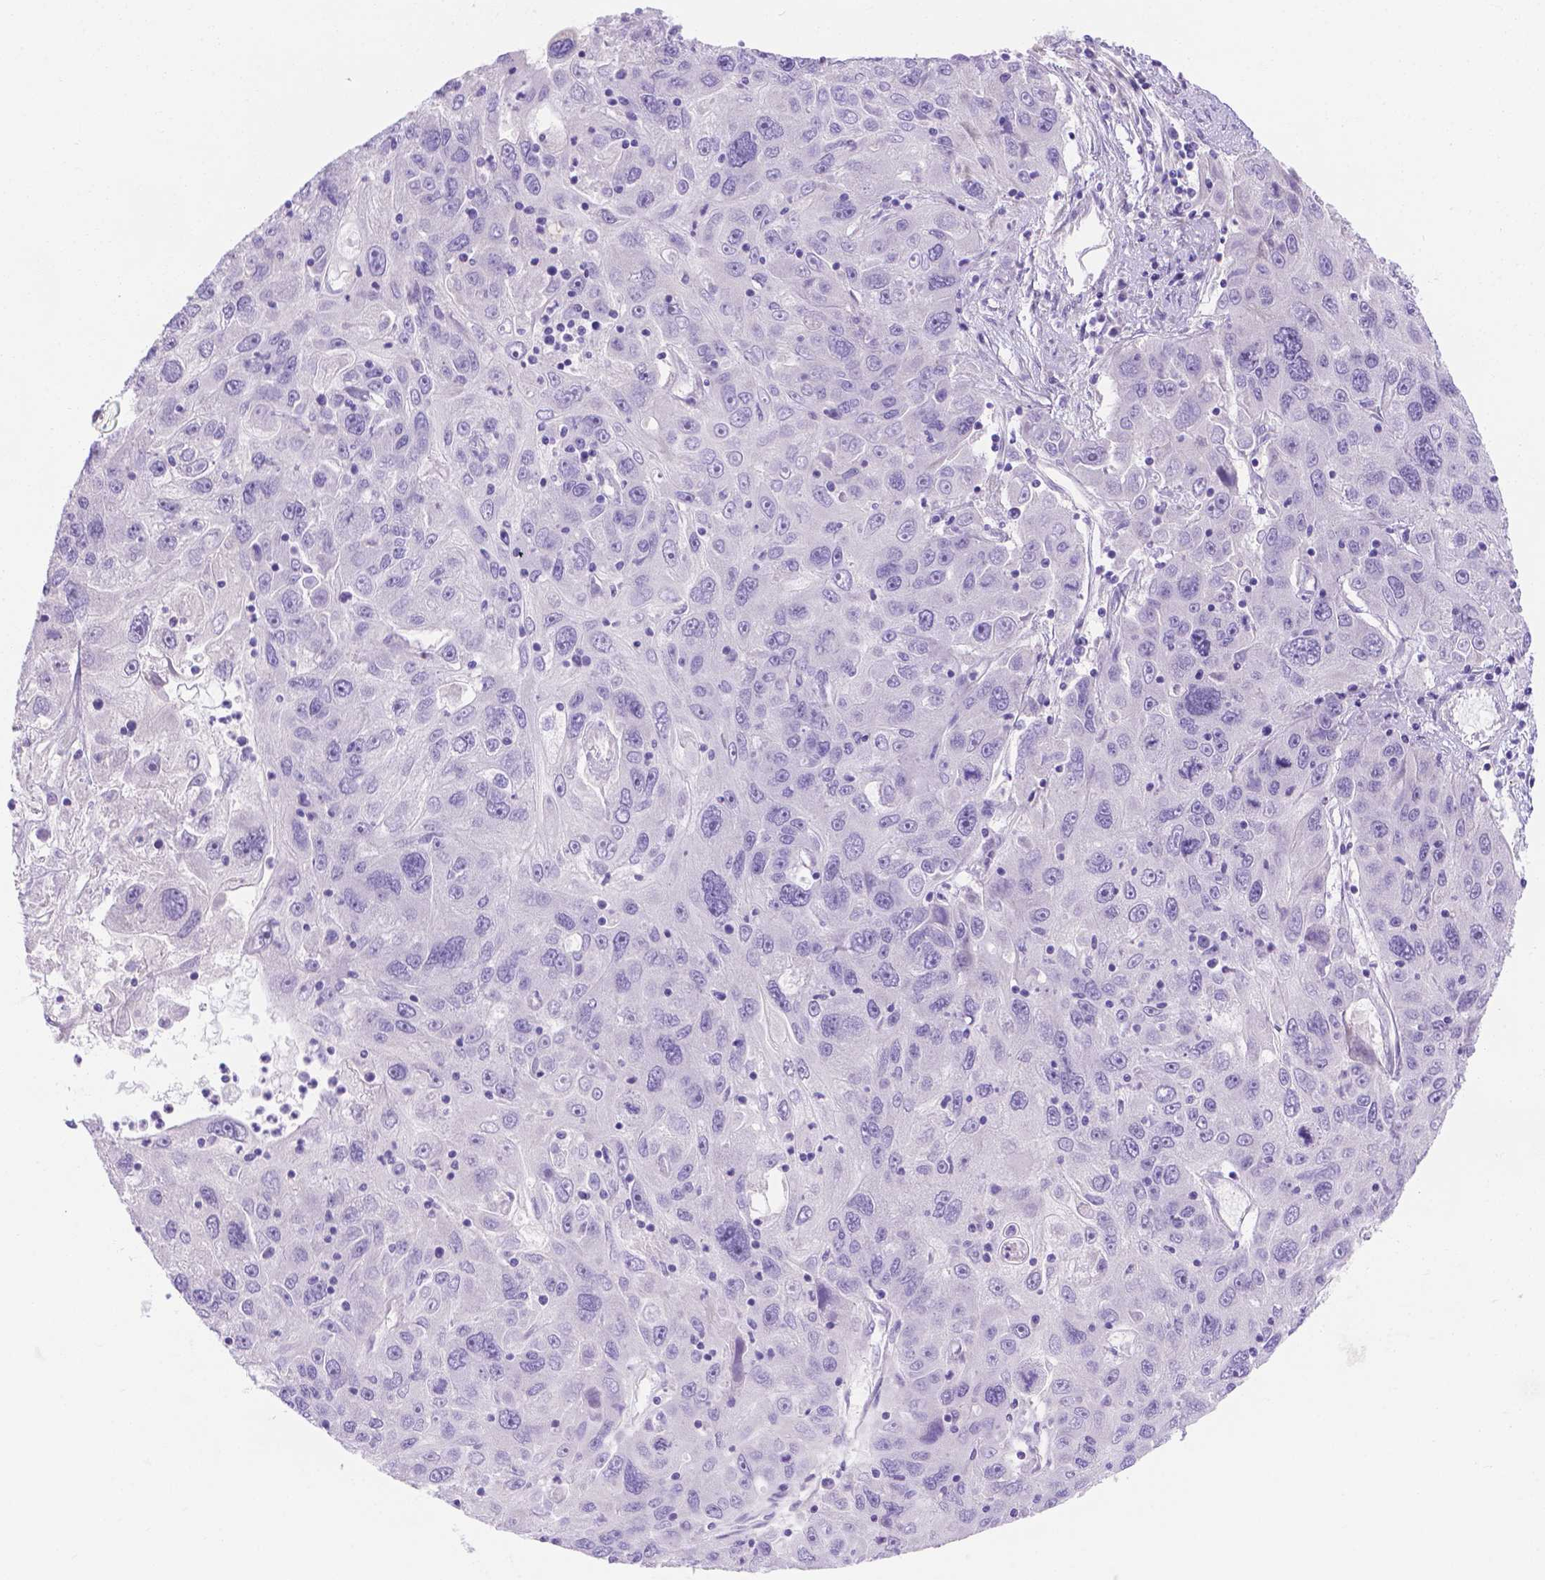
{"staining": {"intensity": "negative", "quantity": "none", "location": "none"}, "tissue": "stomach cancer", "cell_type": "Tumor cells", "image_type": "cancer", "snomed": [{"axis": "morphology", "description": "Adenocarcinoma, NOS"}, {"axis": "topography", "description": "Stomach"}], "caption": "This photomicrograph is of stomach cancer stained with IHC to label a protein in brown with the nuclei are counter-stained blue. There is no positivity in tumor cells. (DAB (3,3'-diaminobenzidine) immunohistochemistry visualized using brightfield microscopy, high magnification).", "gene": "MLN", "patient": {"sex": "male", "age": 56}}